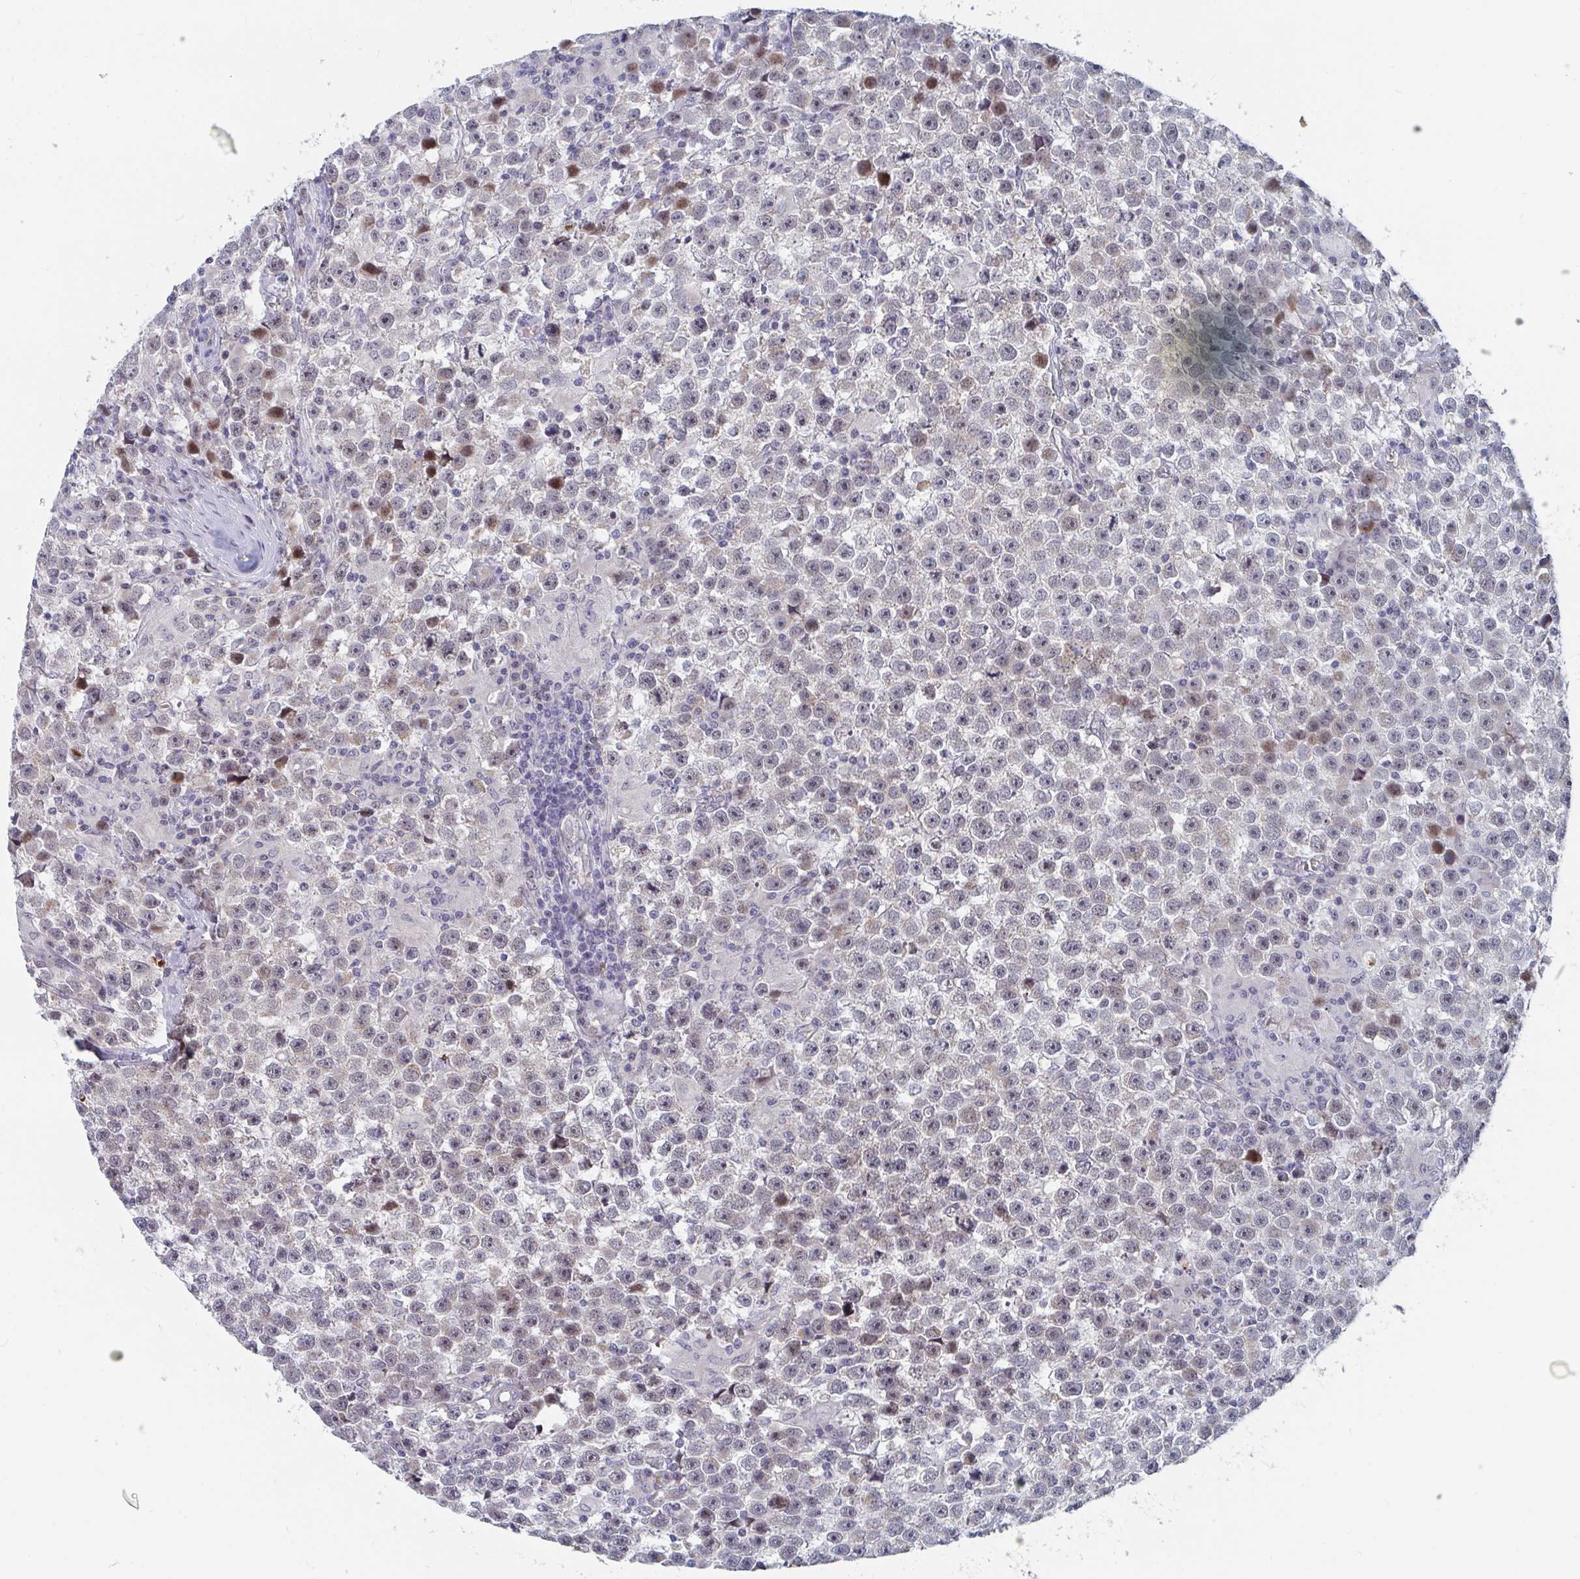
{"staining": {"intensity": "weak", "quantity": "25%-75%", "location": "nuclear"}, "tissue": "testis cancer", "cell_type": "Tumor cells", "image_type": "cancer", "snomed": [{"axis": "morphology", "description": "Seminoma, NOS"}, {"axis": "topography", "description": "Testis"}], "caption": "Weak nuclear staining is seen in approximately 25%-75% of tumor cells in testis seminoma.", "gene": "CENPT", "patient": {"sex": "male", "age": 31}}